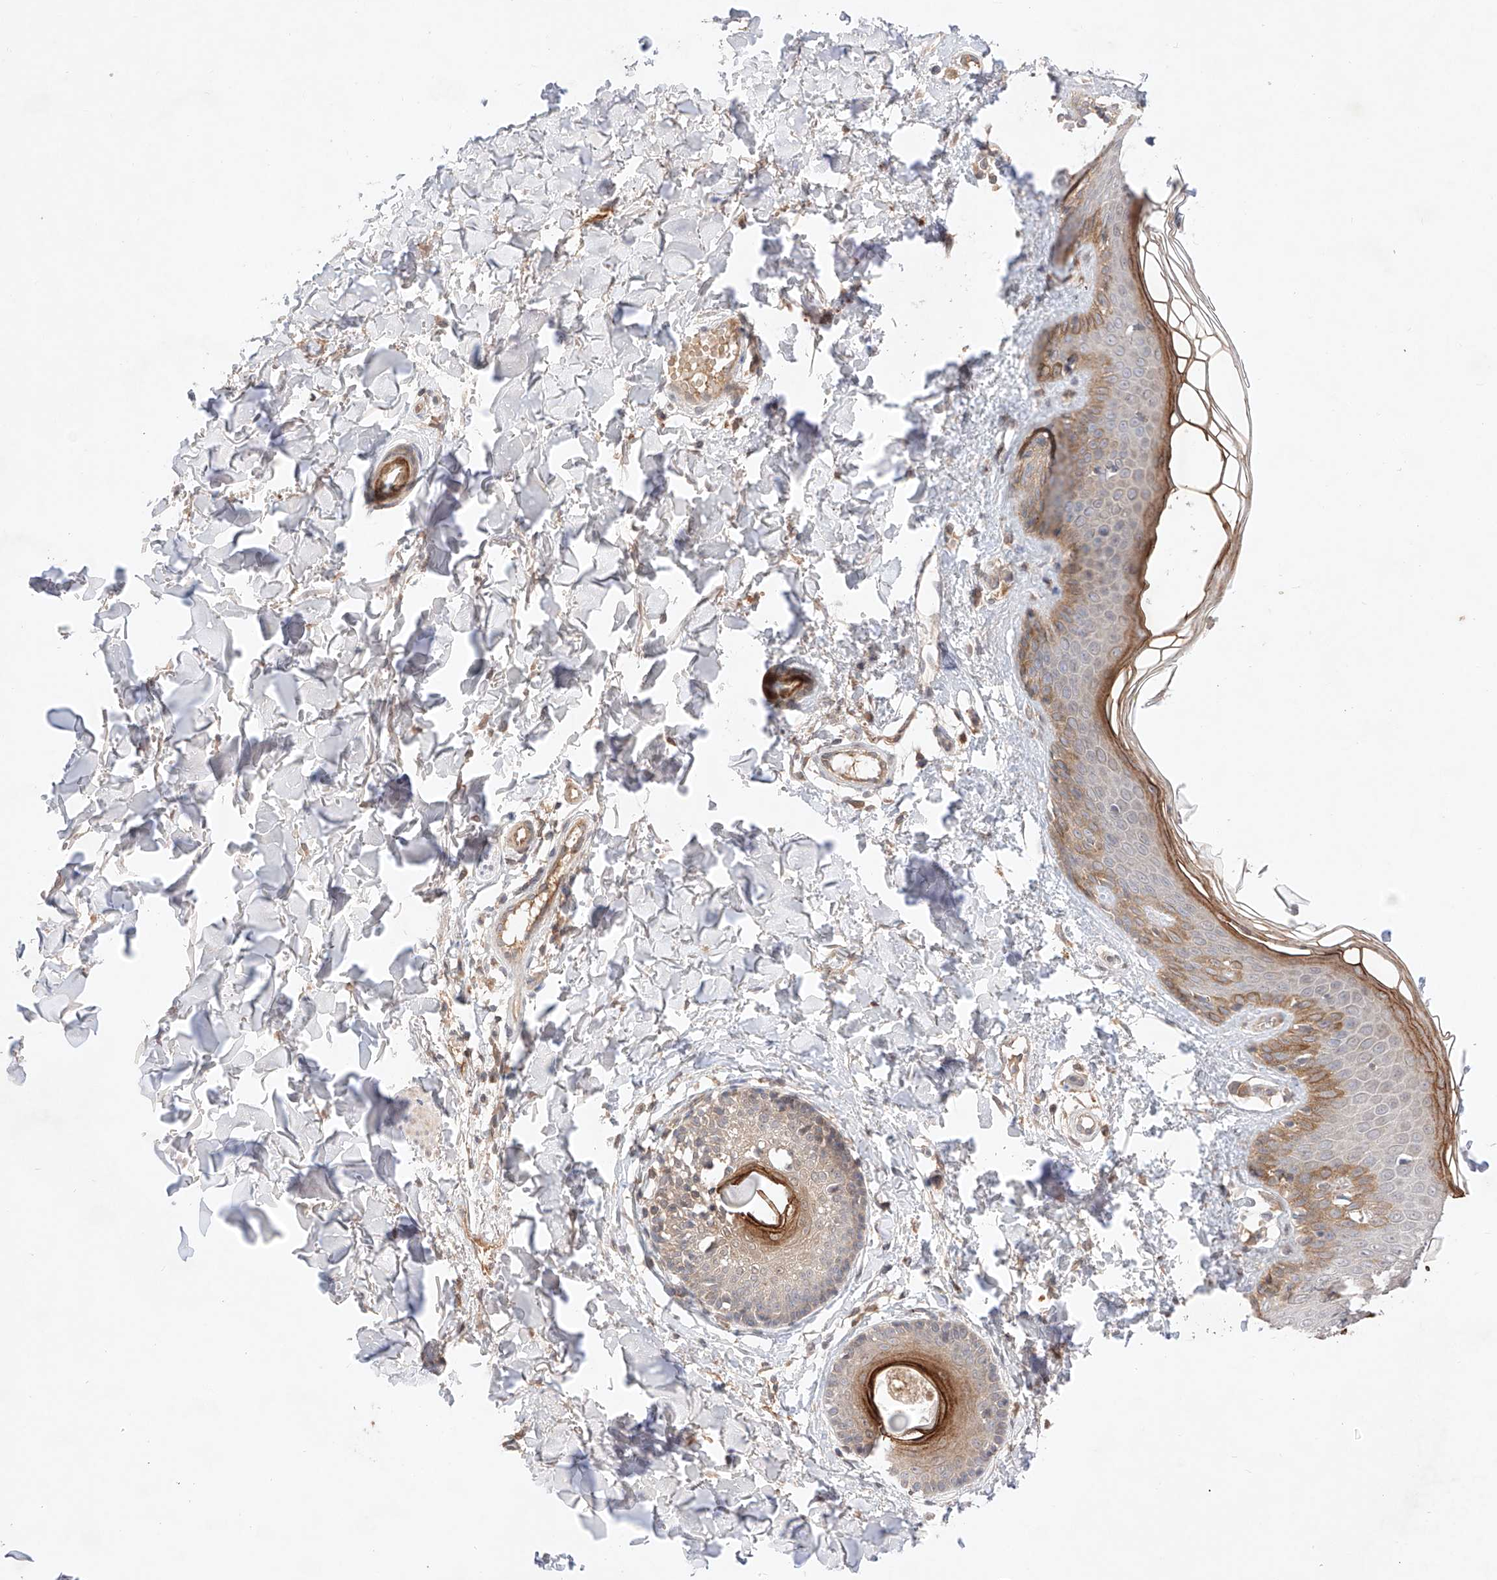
{"staining": {"intensity": "weak", "quantity": ">75%", "location": "cytoplasmic/membranous"}, "tissue": "skin", "cell_type": "Fibroblasts", "image_type": "normal", "snomed": [{"axis": "morphology", "description": "Normal tissue, NOS"}, {"axis": "topography", "description": "Skin"}], "caption": "Fibroblasts display low levels of weak cytoplasmic/membranous expression in approximately >75% of cells in benign human skin.", "gene": "ZNF124", "patient": {"sex": "male", "age": 37}}